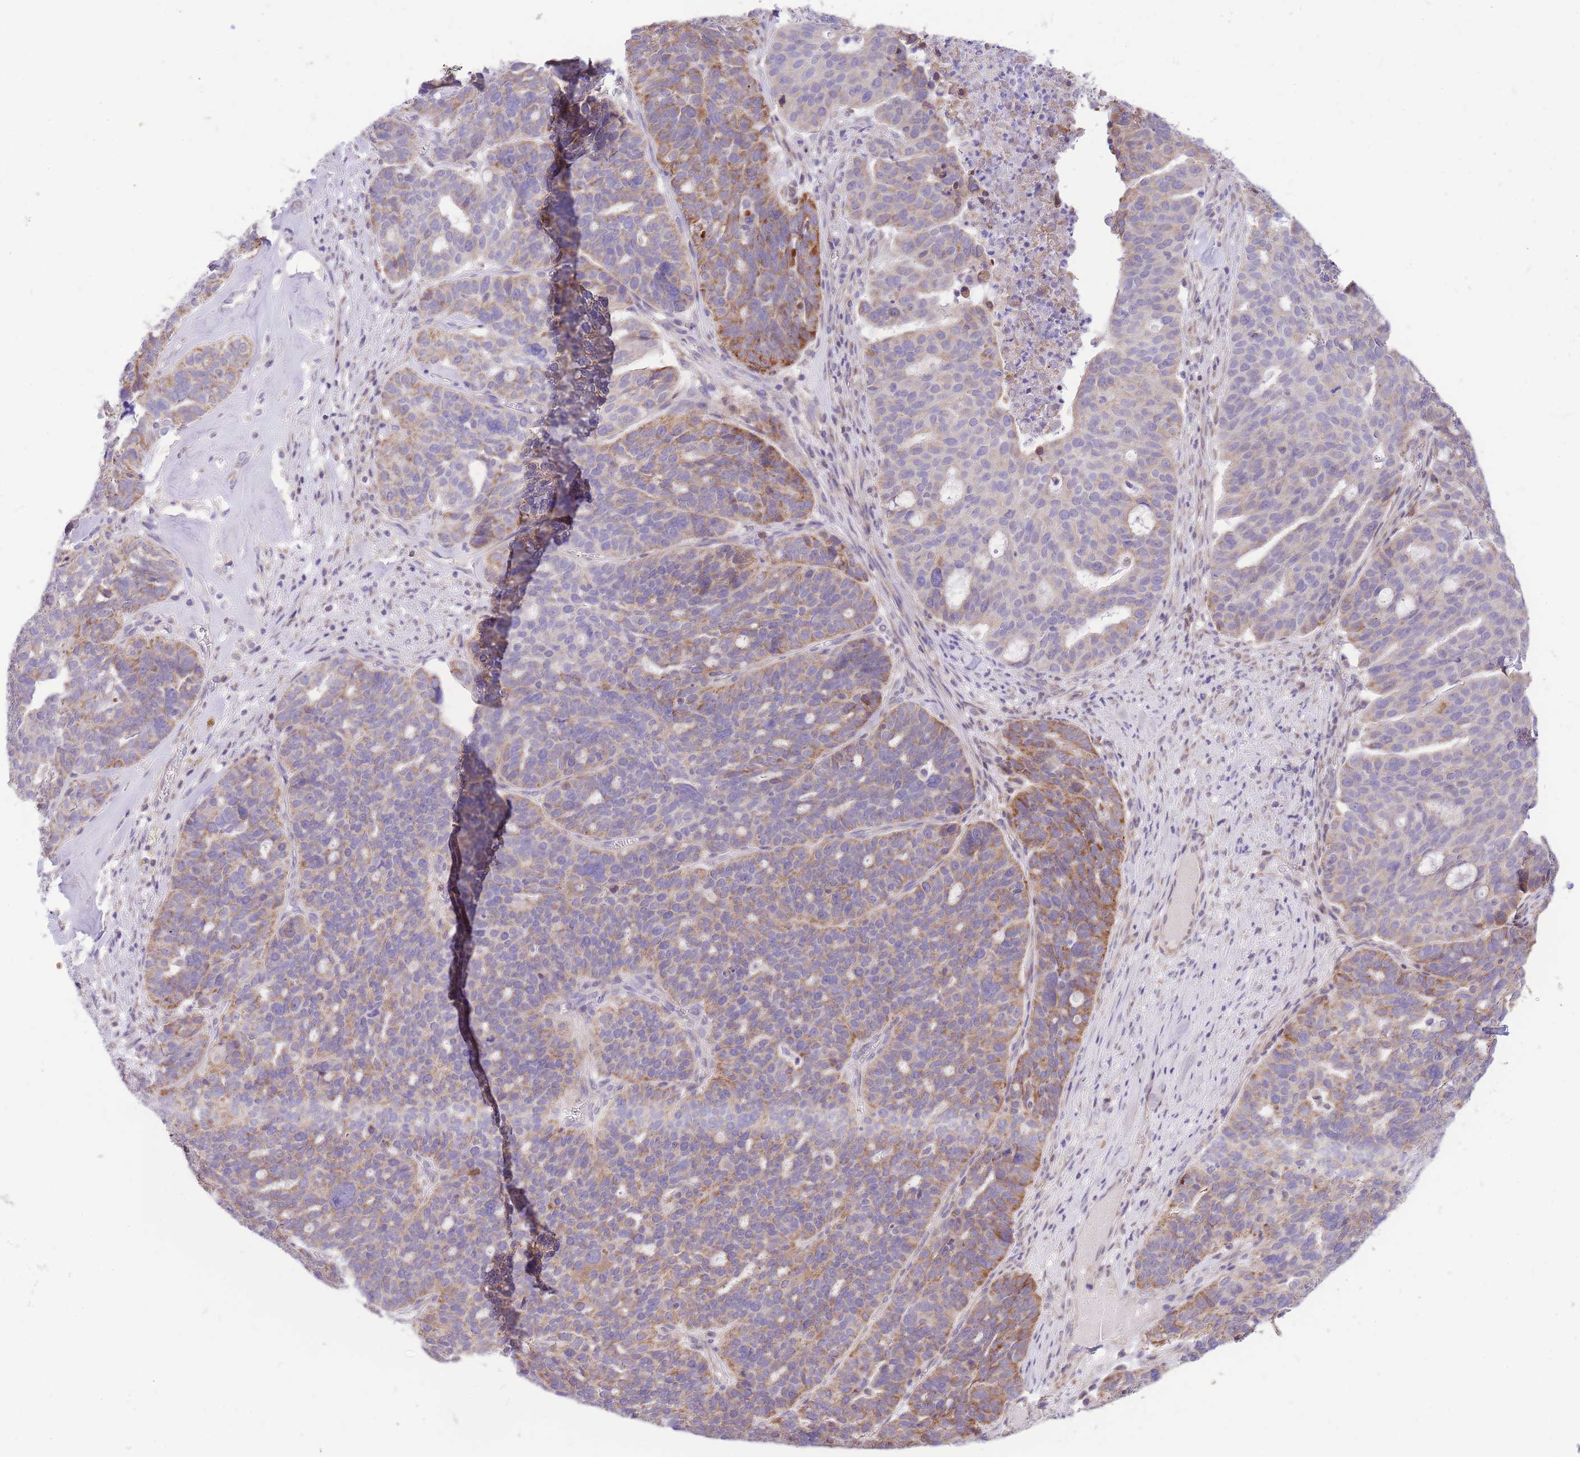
{"staining": {"intensity": "moderate", "quantity": "25%-75%", "location": "cytoplasmic/membranous"}, "tissue": "ovarian cancer", "cell_type": "Tumor cells", "image_type": "cancer", "snomed": [{"axis": "morphology", "description": "Cystadenocarcinoma, serous, NOS"}, {"axis": "topography", "description": "Ovary"}], "caption": "Moderate cytoplasmic/membranous protein expression is appreciated in about 25%-75% of tumor cells in ovarian serous cystadenocarcinoma.", "gene": "TOPAZ1", "patient": {"sex": "female", "age": 59}}